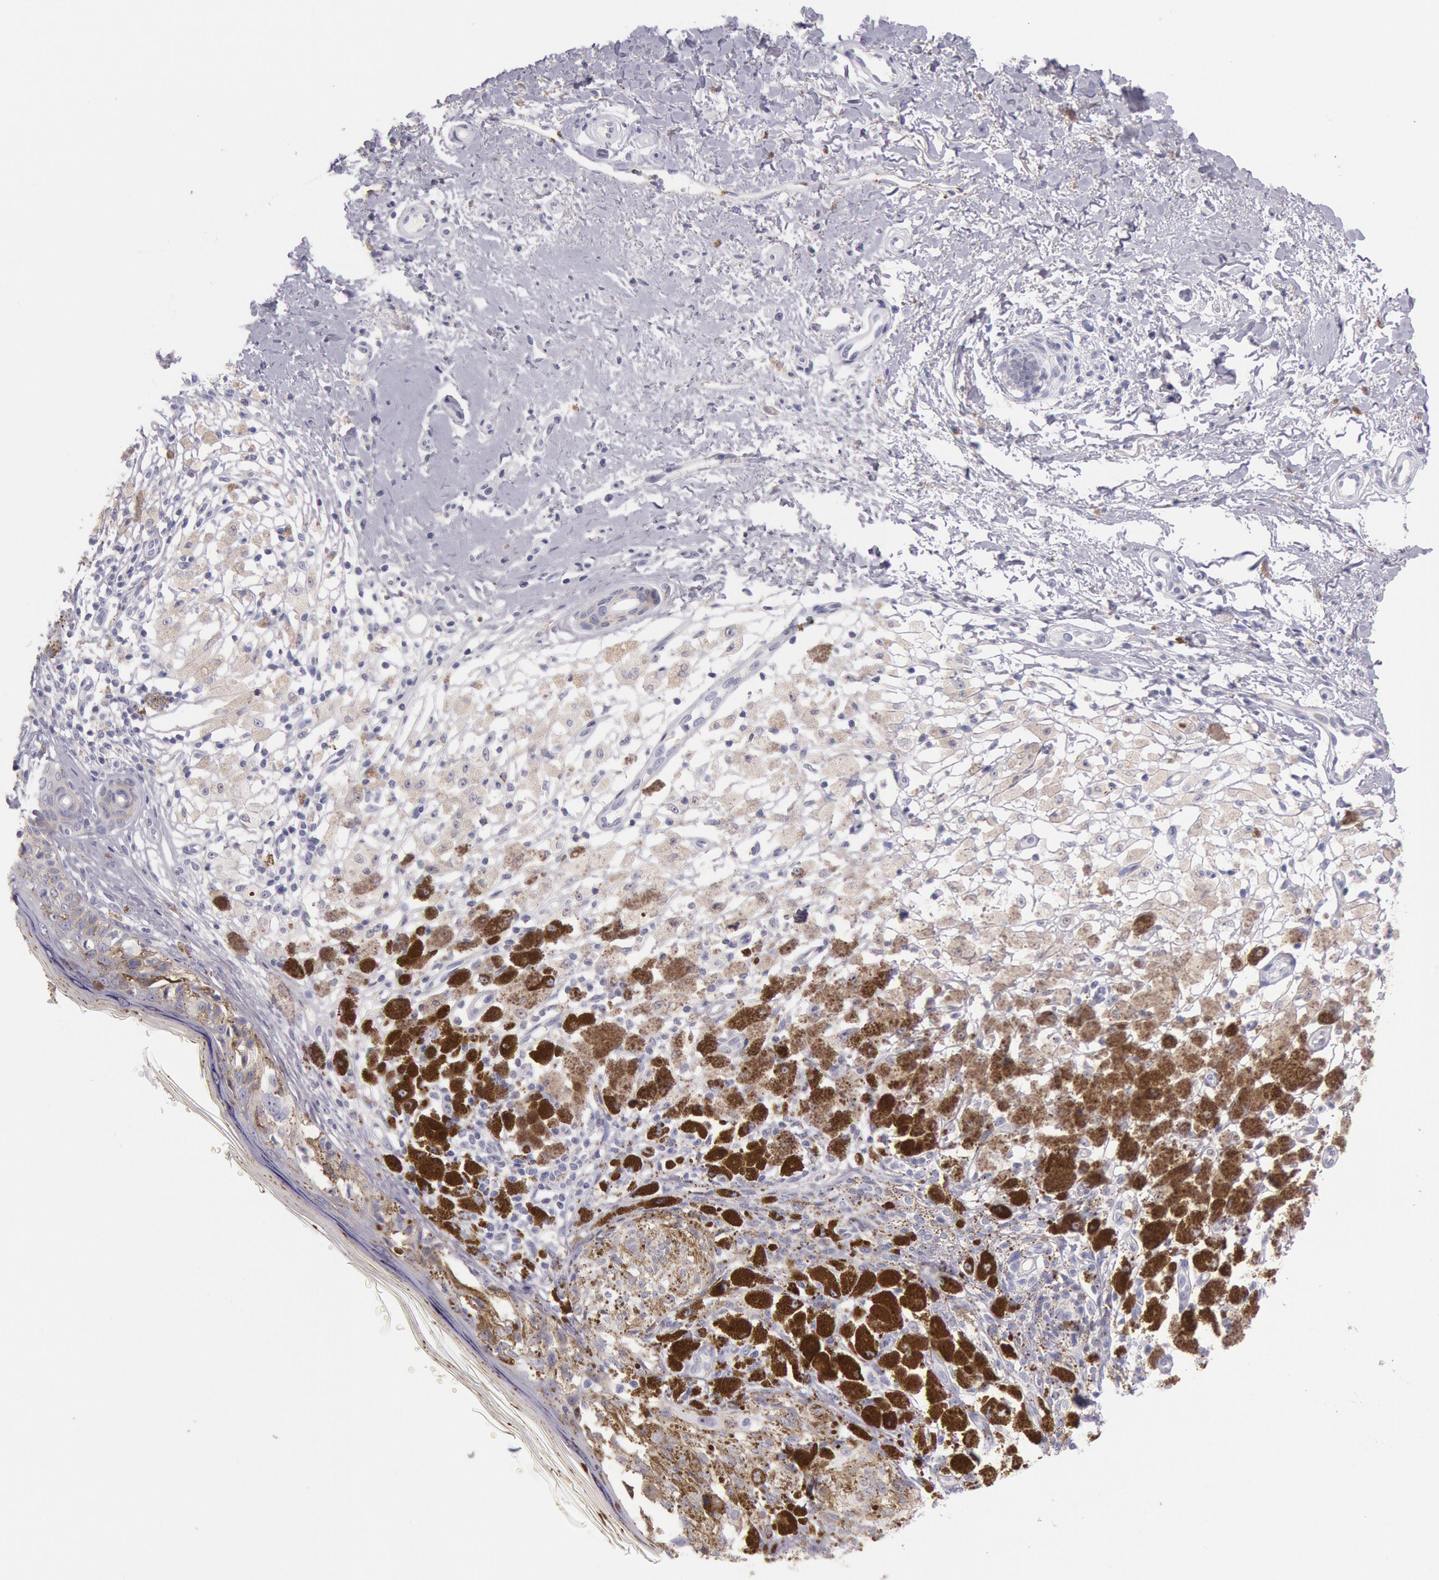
{"staining": {"intensity": "negative", "quantity": "none", "location": "none"}, "tissue": "melanoma", "cell_type": "Tumor cells", "image_type": "cancer", "snomed": [{"axis": "morphology", "description": "Malignant melanoma, NOS"}, {"axis": "topography", "description": "Skin"}], "caption": "Histopathology image shows no significant protein staining in tumor cells of melanoma.", "gene": "EGFR", "patient": {"sex": "male", "age": 88}}